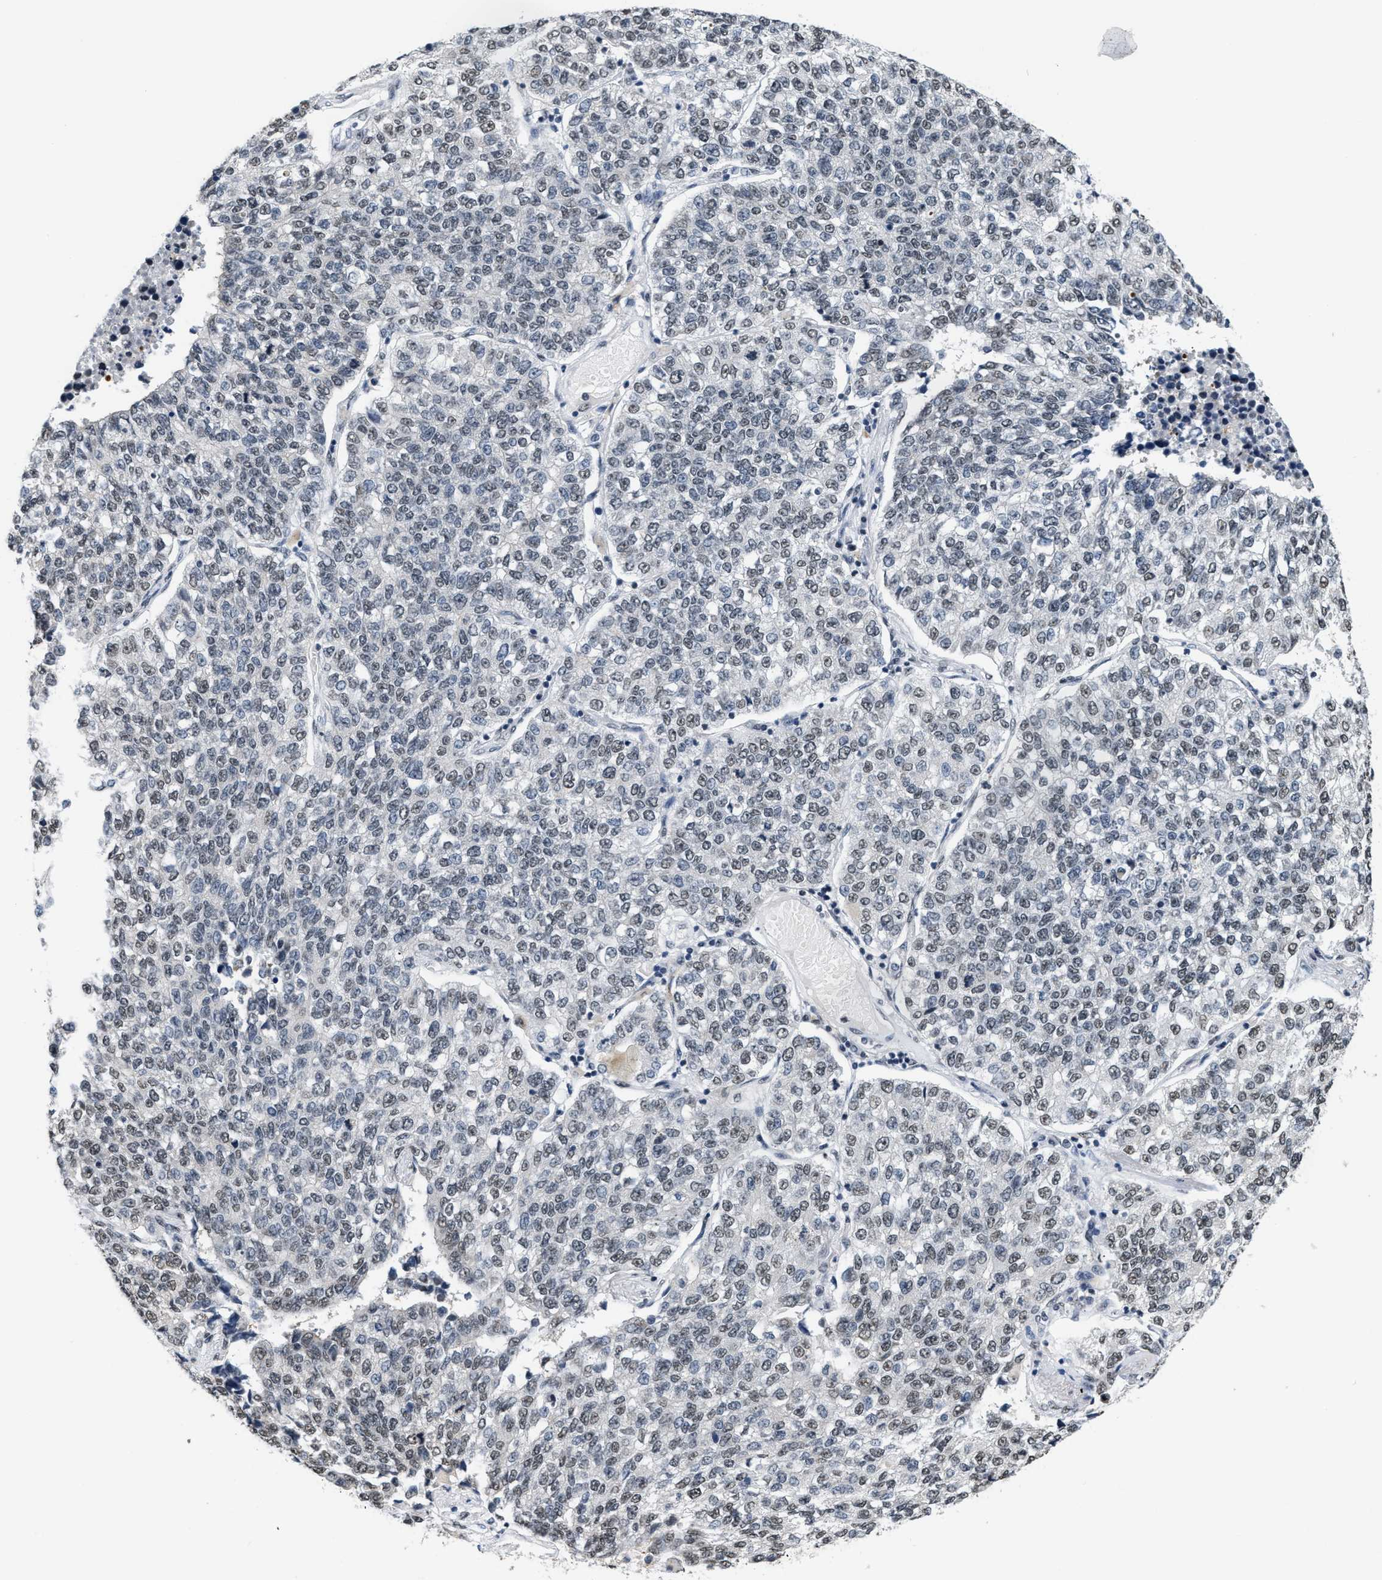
{"staining": {"intensity": "weak", "quantity": "25%-75%", "location": "nuclear"}, "tissue": "lung cancer", "cell_type": "Tumor cells", "image_type": "cancer", "snomed": [{"axis": "morphology", "description": "Adenocarcinoma, NOS"}, {"axis": "topography", "description": "Lung"}], "caption": "Immunohistochemical staining of human lung cancer (adenocarcinoma) exhibits low levels of weak nuclear expression in approximately 25%-75% of tumor cells.", "gene": "RAF1", "patient": {"sex": "male", "age": 49}}